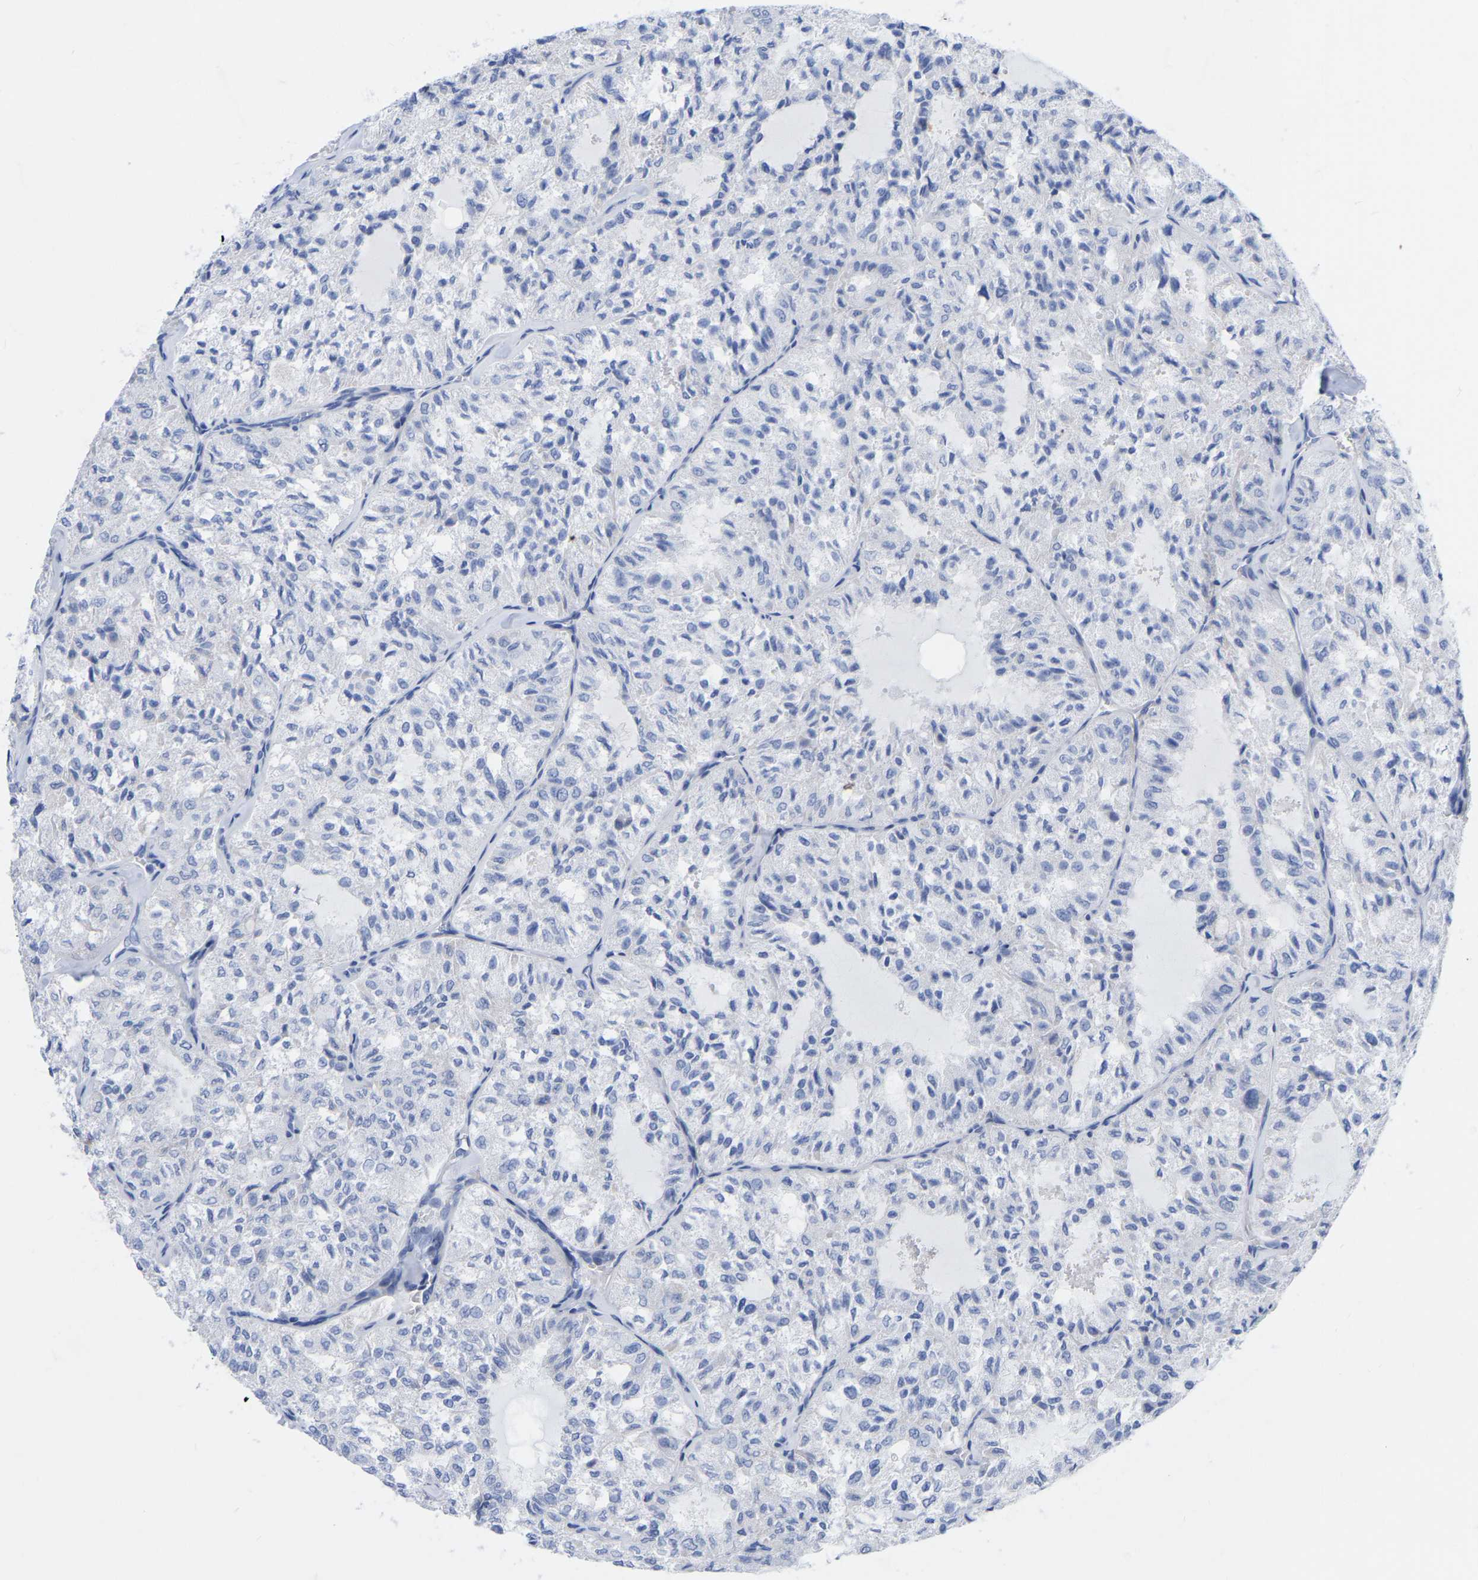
{"staining": {"intensity": "negative", "quantity": "none", "location": "none"}, "tissue": "thyroid cancer", "cell_type": "Tumor cells", "image_type": "cancer", "snomed": [{"axis": "morphology", "description": "Follicular adenoma carcinoma, NOS"}, {"axis": "topography", "description": "Thyroid gland"}], "caption": "Tumor cells show no significant protein positivity in follicular adenoma carcinoma (thyroid). (Immunohistochemistry (ihc), brightfield microscopy, high magnification).", "gene": "ZNF629", "patient": {"sex": "male", "age": 75}}